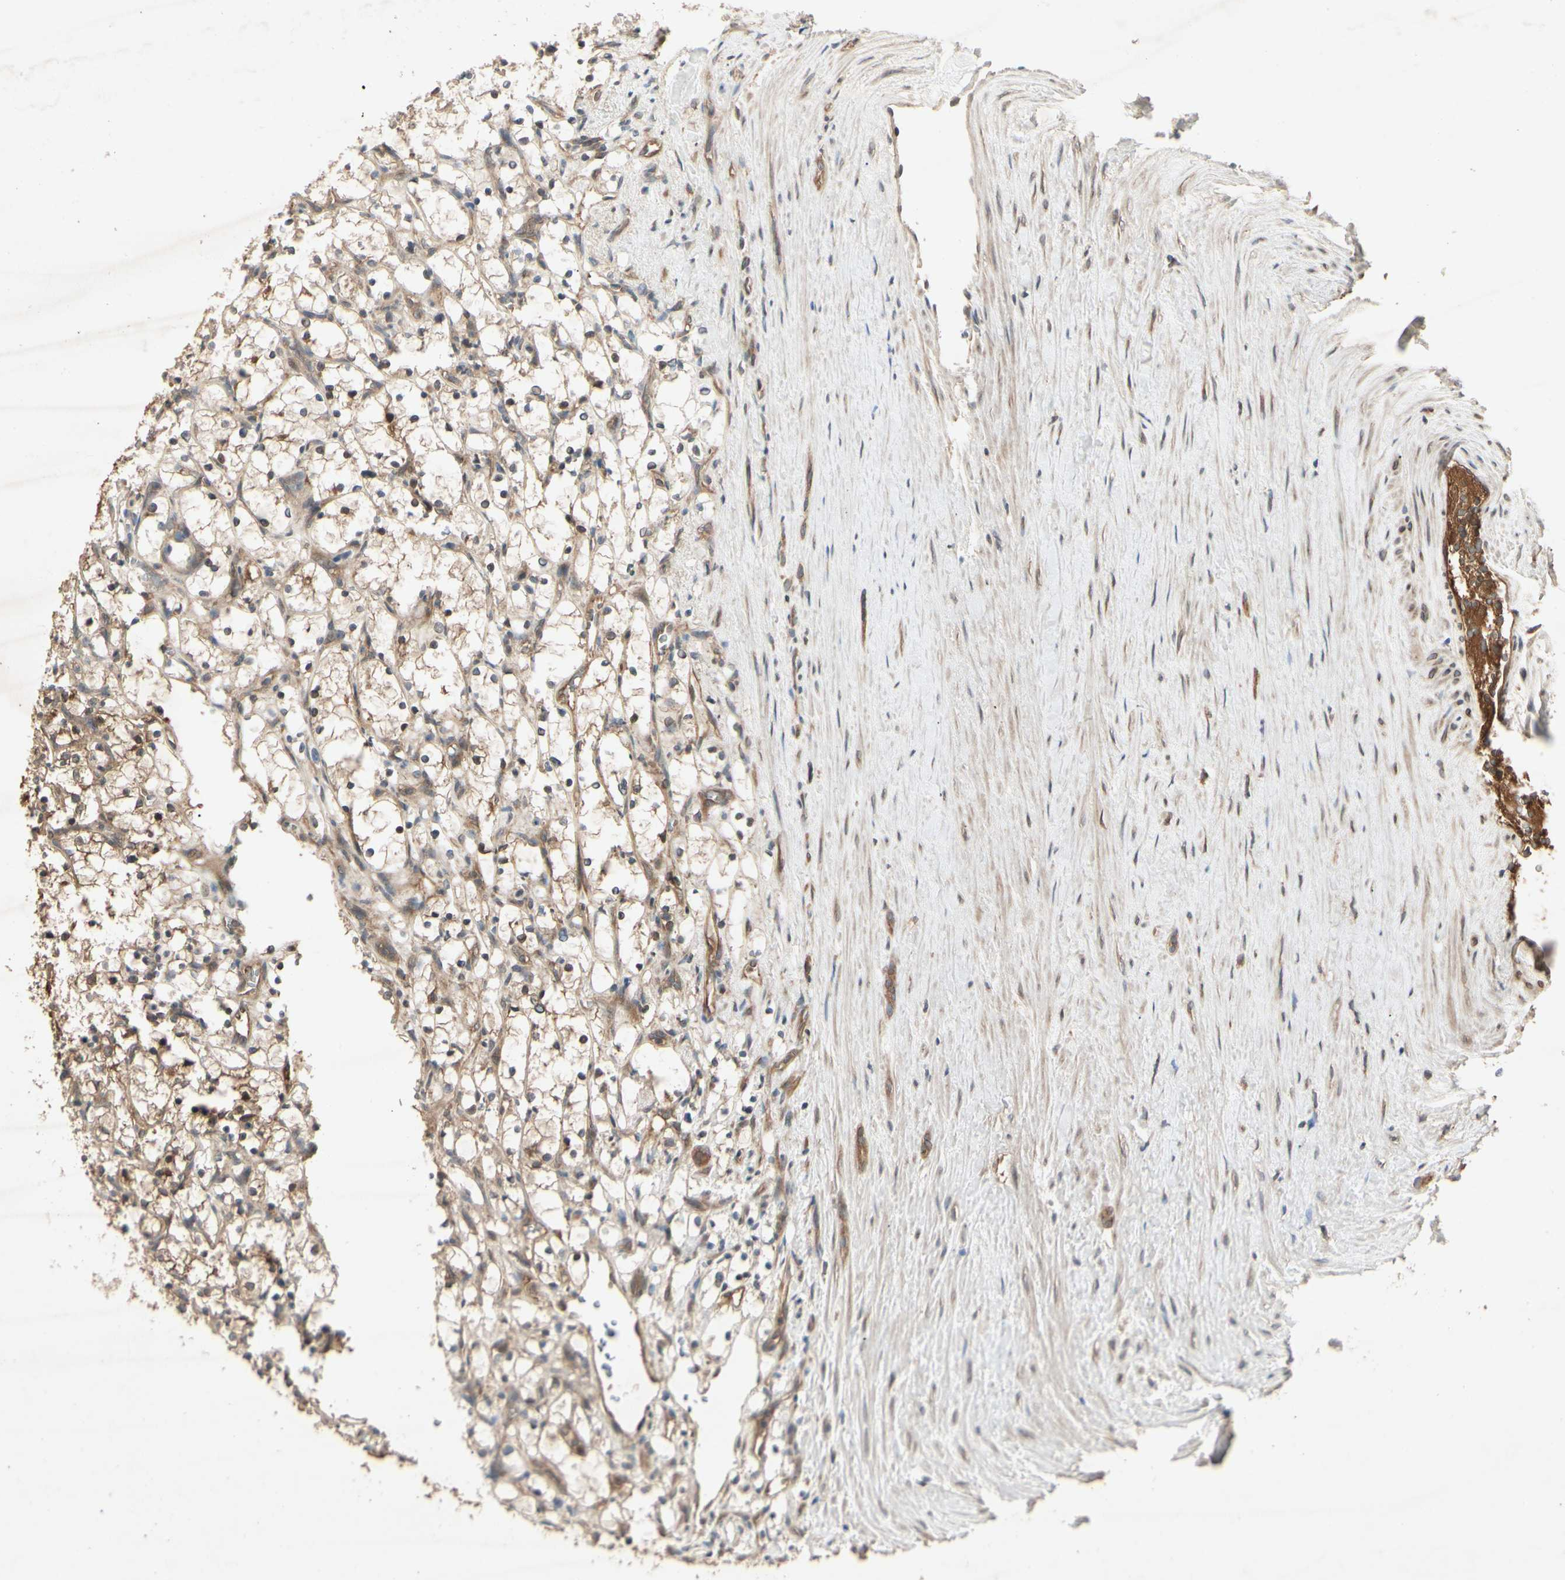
{"staining": {"intensity": "moderate", "quantity": ">75%", "location": "cytoplasmic/membranous"}, "tissue": "renal cancer", "cell_type": "Tumor cells", "image_type": "cancer", "snomed": [{"axis": "morphology", "description": "Adenocarcinoma, NOS"}, {"axis": "topography", "description": "Kidney"}], "caption": "About >75% of tumor cells in human adenocarcinoma (renal) reveal moderate cytoplasmic/membranous protein positivity as visualized by brown immunohistochemical staining.", "gene": "RNF14", "patient": {"sex": "female", "age": 69}}